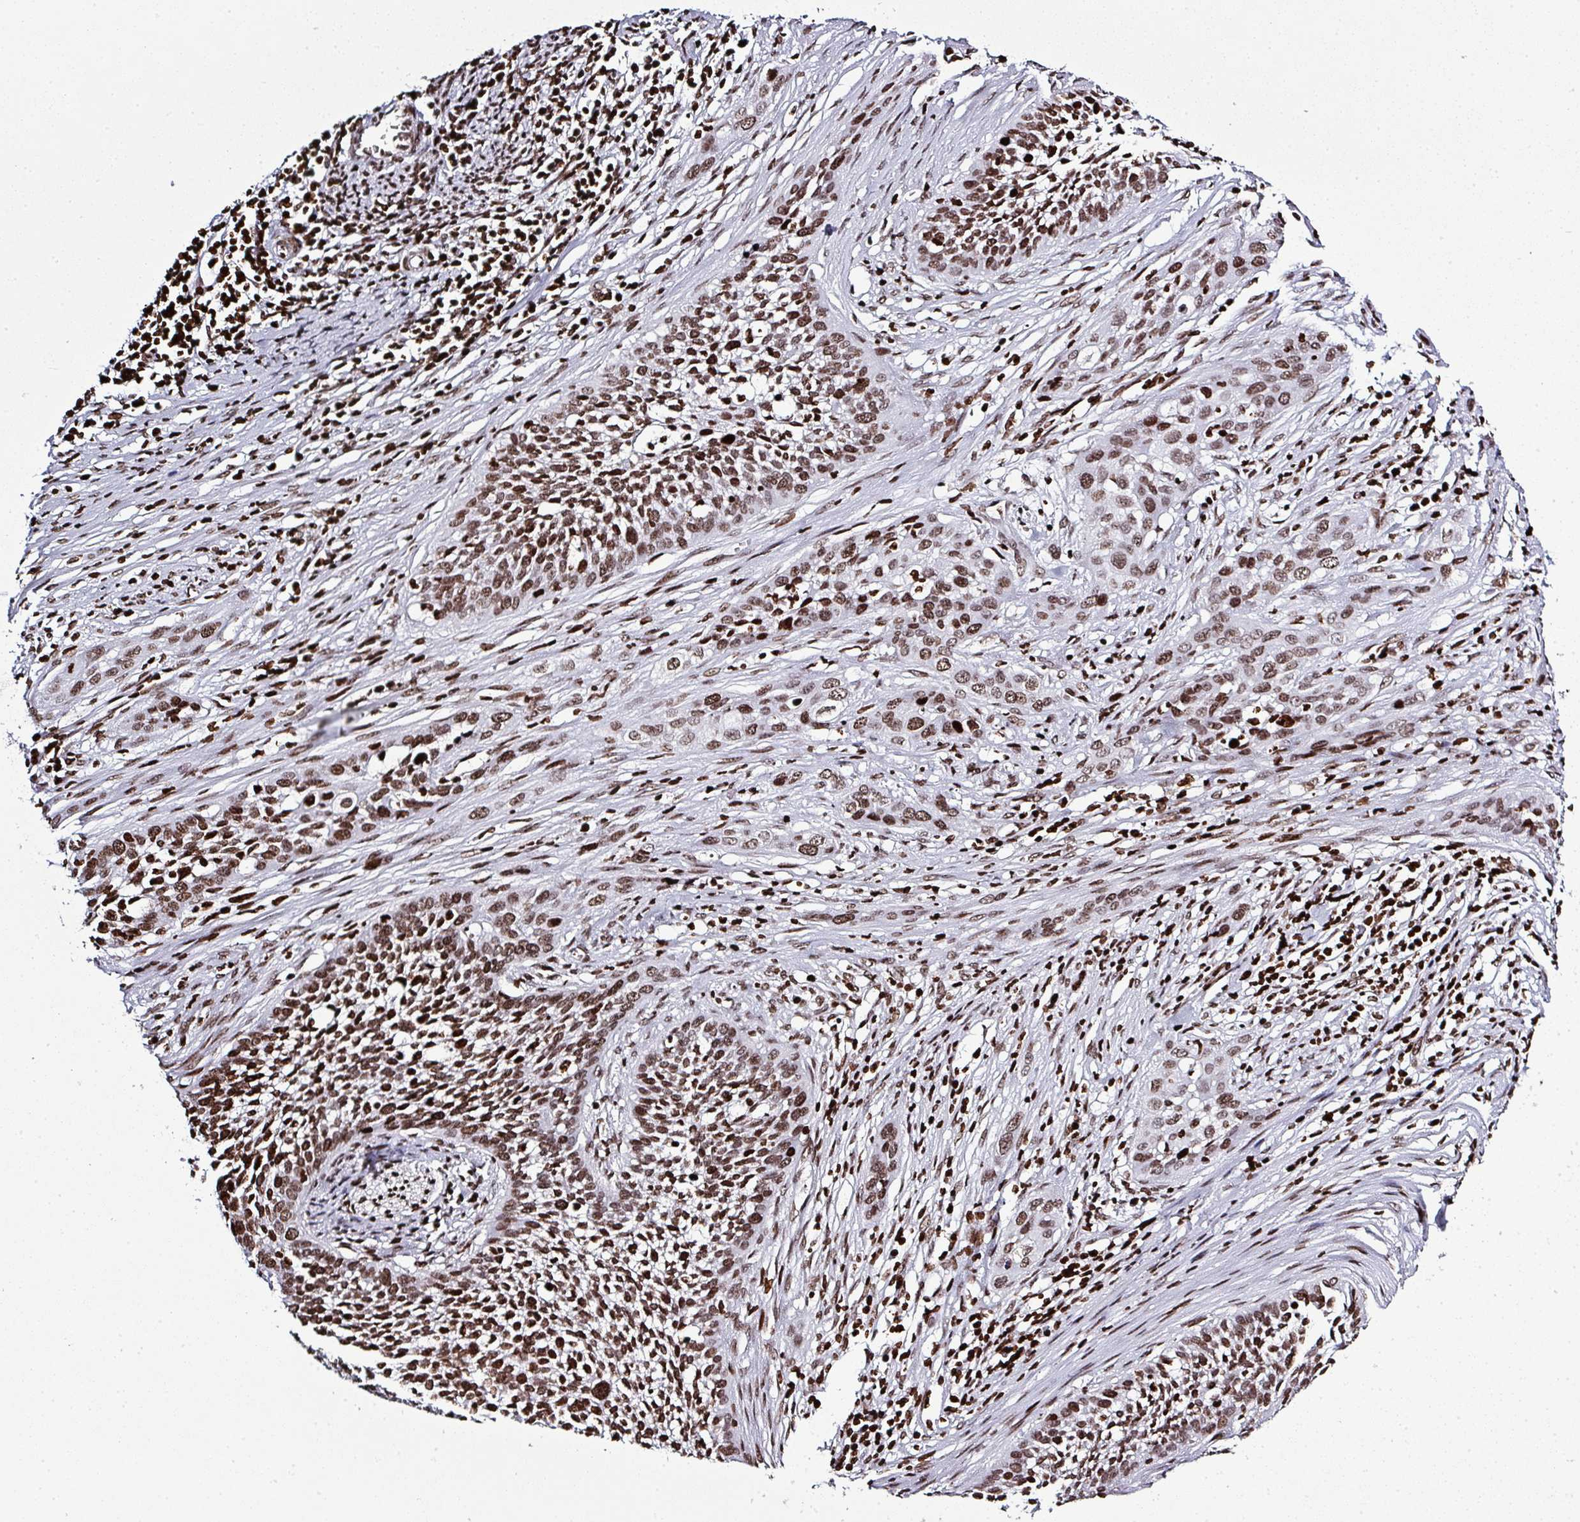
{"staining": {"intensity": "moderate", "quantity": ">75%", "location": "nuclear"}, "tissue": "cervical cancer", "cell_type": "Tumor cells", "image_type": "cancer", "snomed": [{"axis": "morphology", "description": "Squamous cell carcinoma, NOS"}, {"axis": "topography", "description": "Cervix"}], "caption": "A high-resolution image shows IHC staining of squamous cell carcinoma (cervical), which displays moderate nuclear positivity in approximately >75% of tumor cells.", "gene": "RASL11A", "patient": {"sex": "female", "age": 34}}